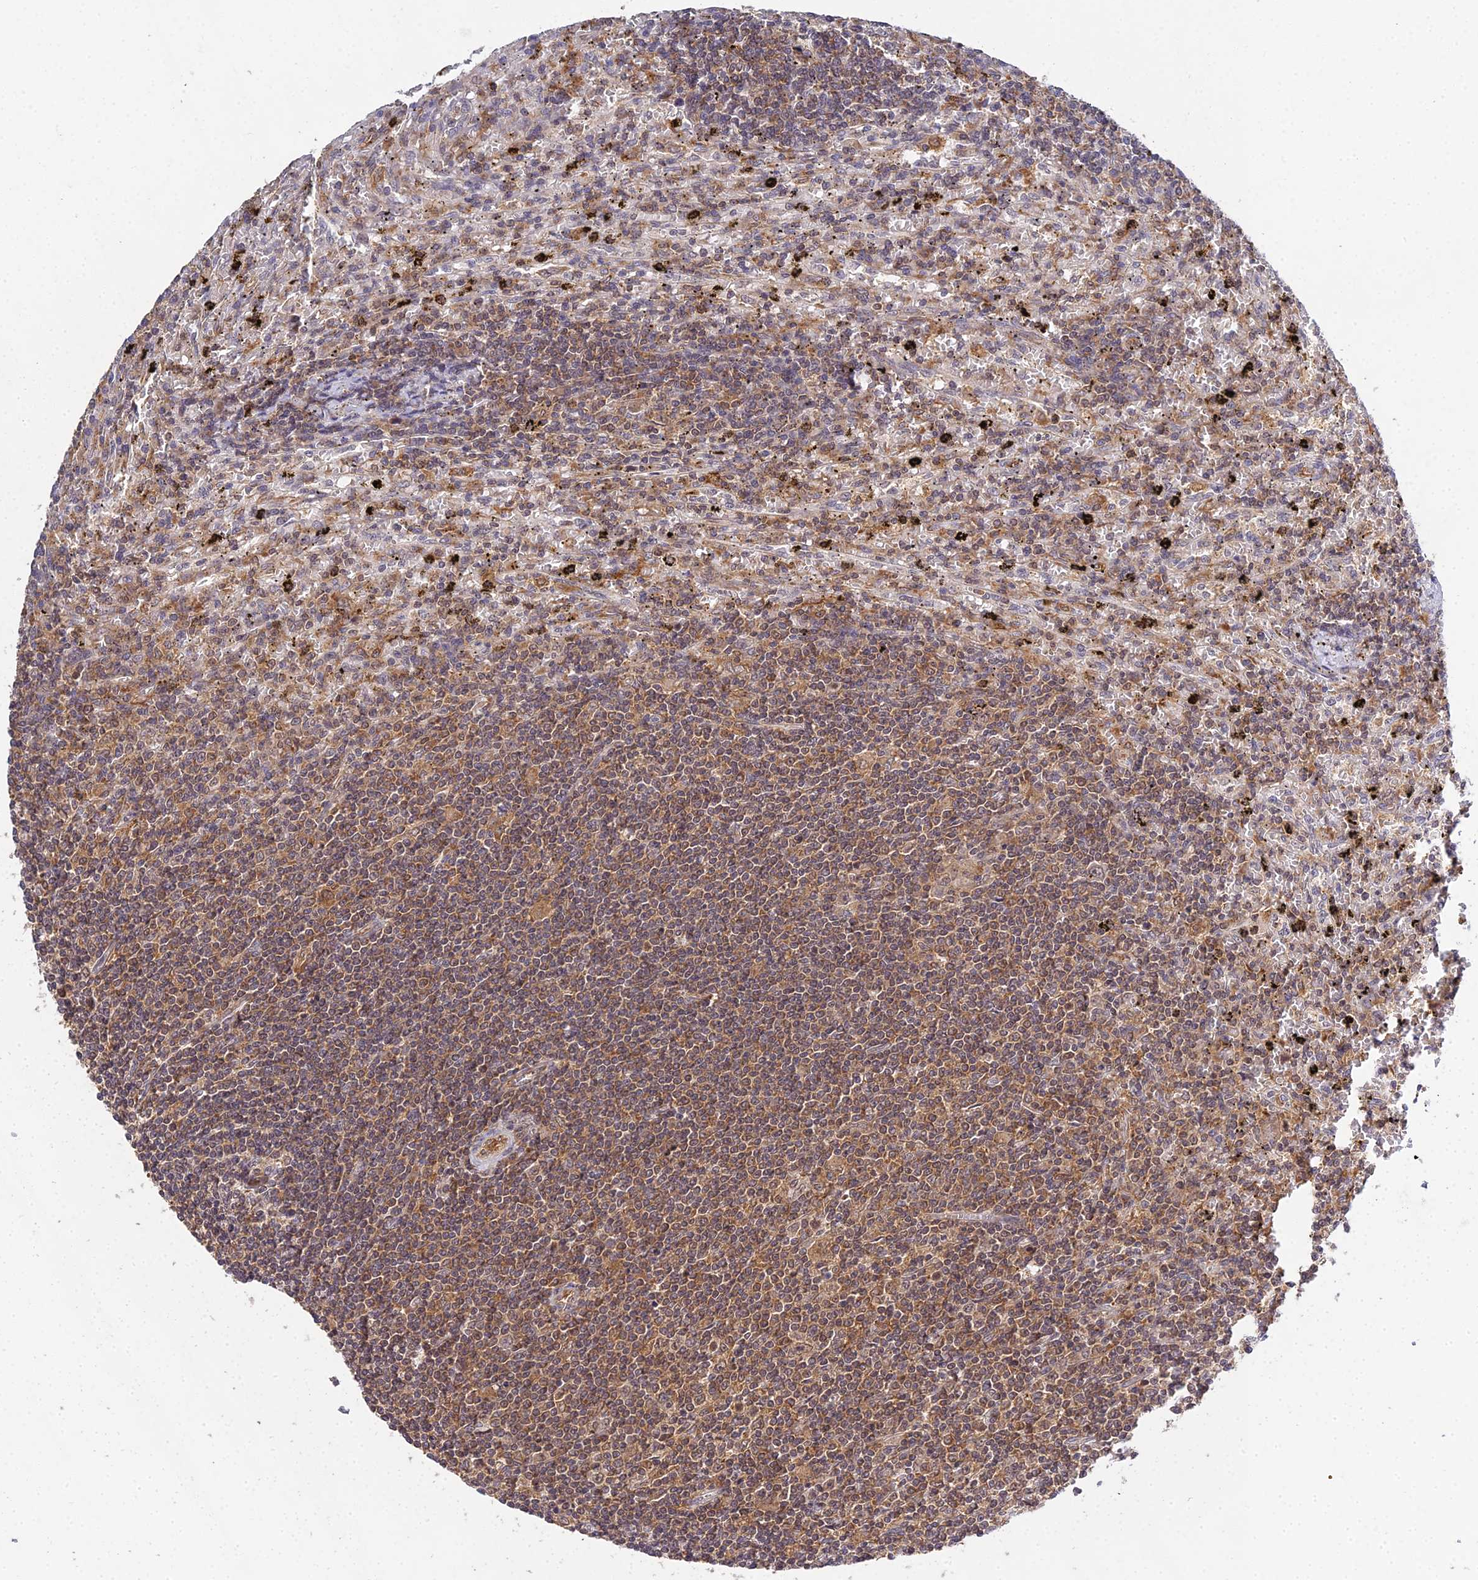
{"staining": {"intensity": "moderate", "quantity": ">75%", "location": "cytoplasmic/membranous"}, "tissue": "lymphoma", "cell_type": "Tumor cells", "image_type": "cancer", "snomed": [{"axis": "morphology", "description": "Malignant lymphoma, non-Hodgkin's type, Low grade"}, {"axis": "topography", "description": "Spleen"}], "caption": "DAB (3,3'-diaminobenzidine) immunohistochemical staining of malignant lymphoma, non-Hodgkin's type (low-grade) exhibits moderate cytoplasmic/membranous protein staining in about >75% of tumor cells.", "gene": "TPRX1", "patient": {"sex": "male", "age": 76}}